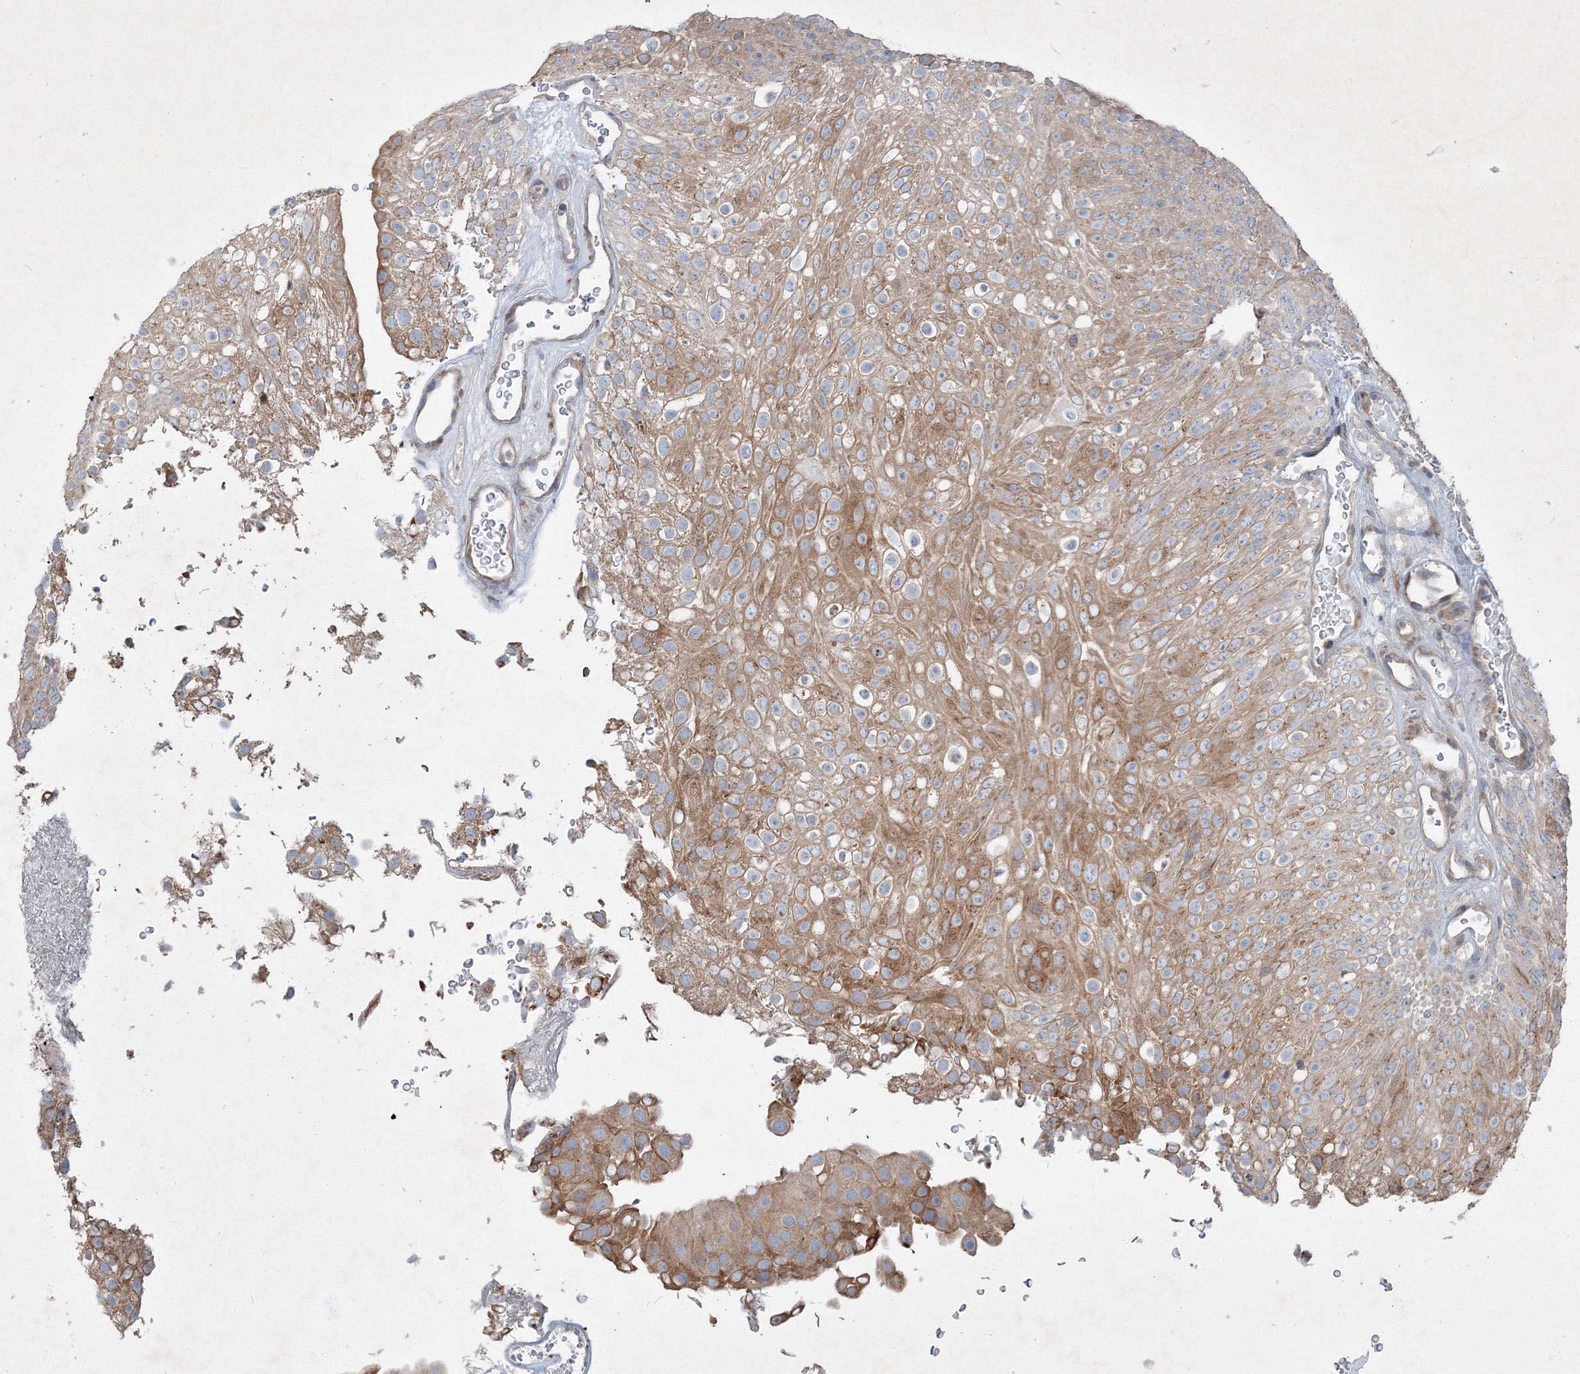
{"staining": {"intensity": "moderate", "quantity": ">75%", "location": "cytoplasmic/membranous"}, "tissue": "urothelial cancer", "cell_type": "Tumor cells", "image_type": "cancer", "snomed": [{"axis": "morphology", "description": "Urothelial carcinoma, Low grade"}, {"axis": "topography", "description": "Urinary bladder"}], "caption": "Human urothelial cancer stained with a protein marker exhibits moderate staining in tumor cells.", "gene": "IFNAR1", "patient": {"sex": "male", "age": 78}}